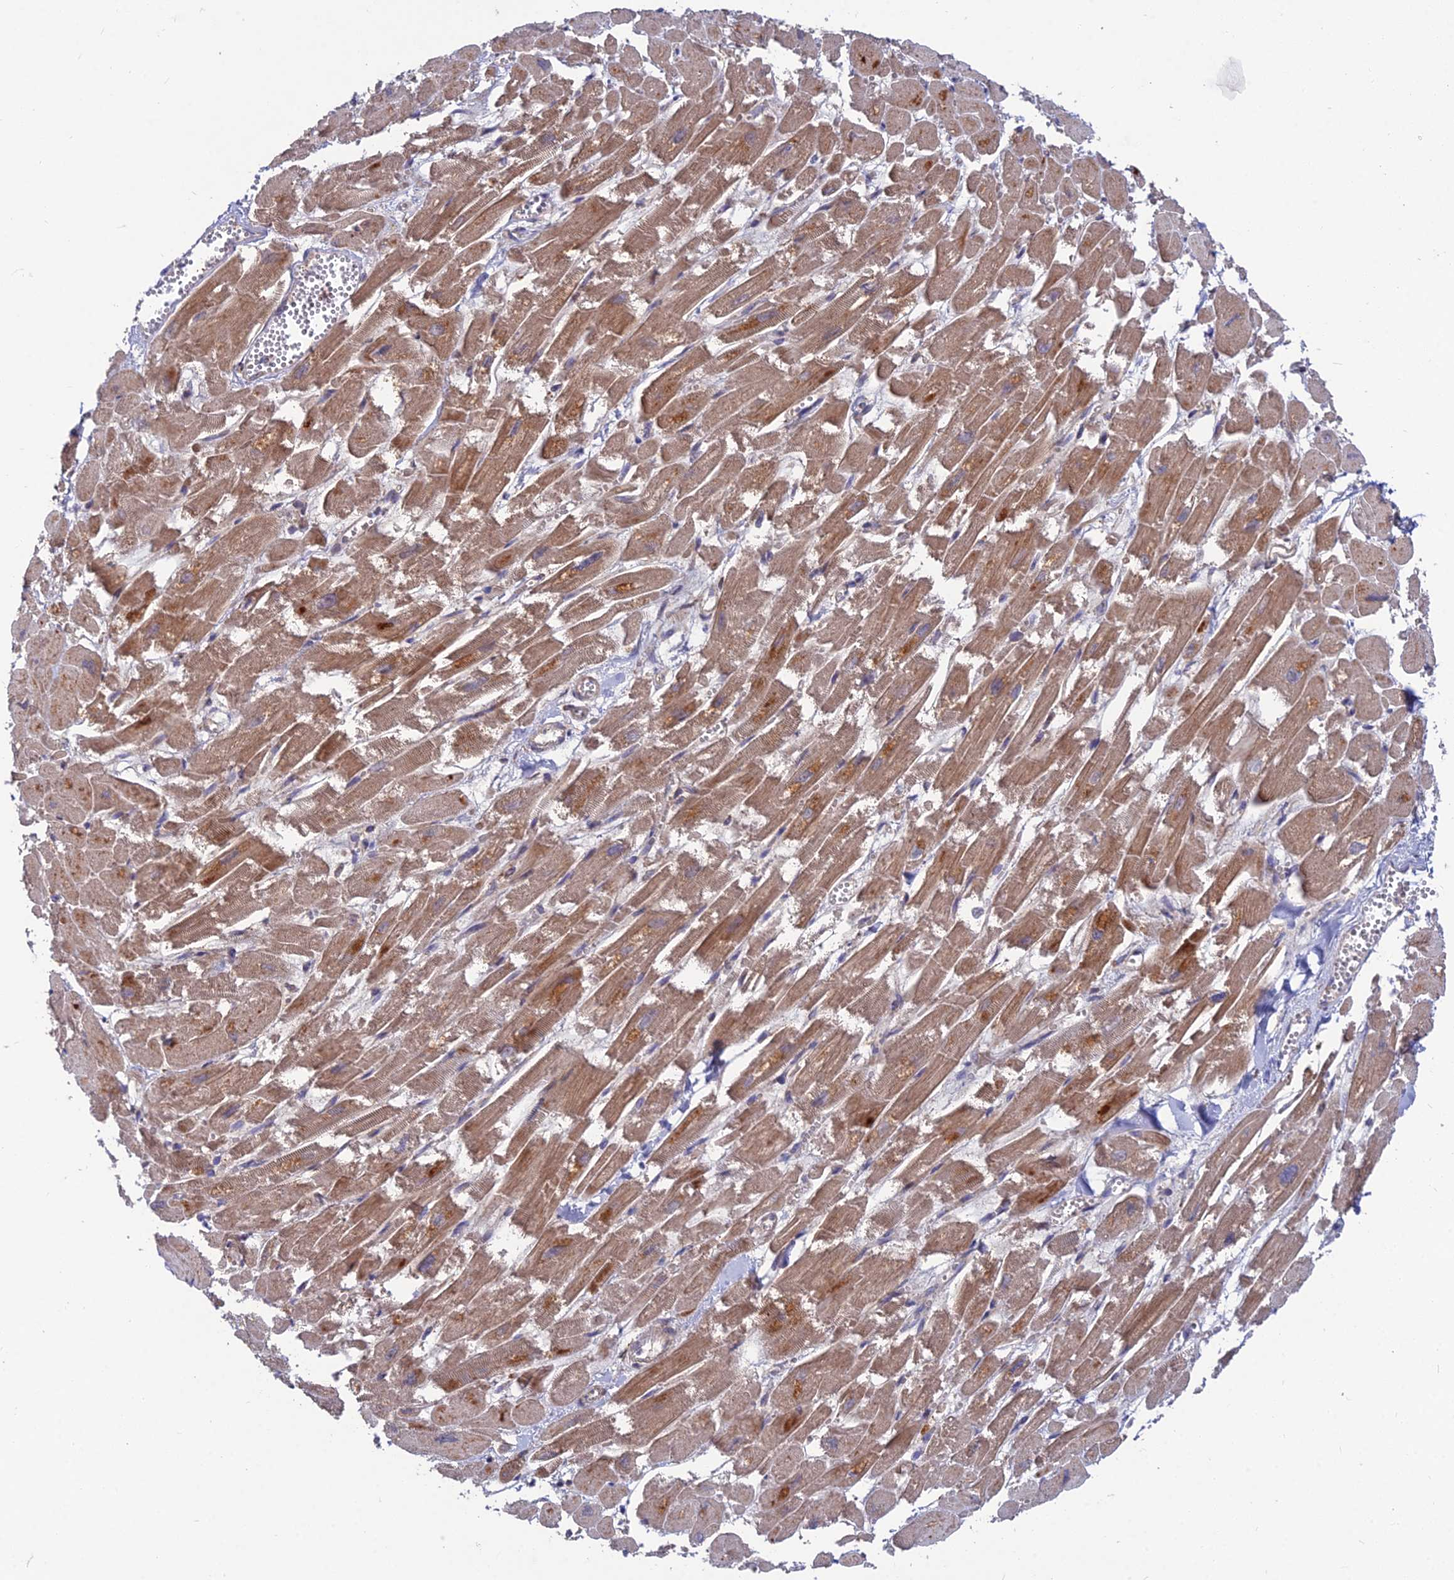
{"staining": {"intensity": "moderate", "quantity": ">75%", "location": "cytoplasmic/membranous"}, "tissue": "heart muscle", "cell_type": "Cardiomyocytes", "image_type": "normal", "snomed": [{"axis": "morphology", "description": "Normal tissue, NOS"}, {"axis": "topography", "description": "Heart"}], "caption": "A high-resolution image shows IHC staining of unremarkable heart muscle, which exhibits moderate cytoplasmic/membranous positivity in approximately >75% of cardiomyocytes. The staining was performed using DAB (3,3'-diaminobenzidine) to visualize the protein expression in brown, while the nuclei were stained in blue with hematoxylin (Magnification: 20x).", "gene": "RIC8B", "patient": {"sex": "male", "age": 54}}